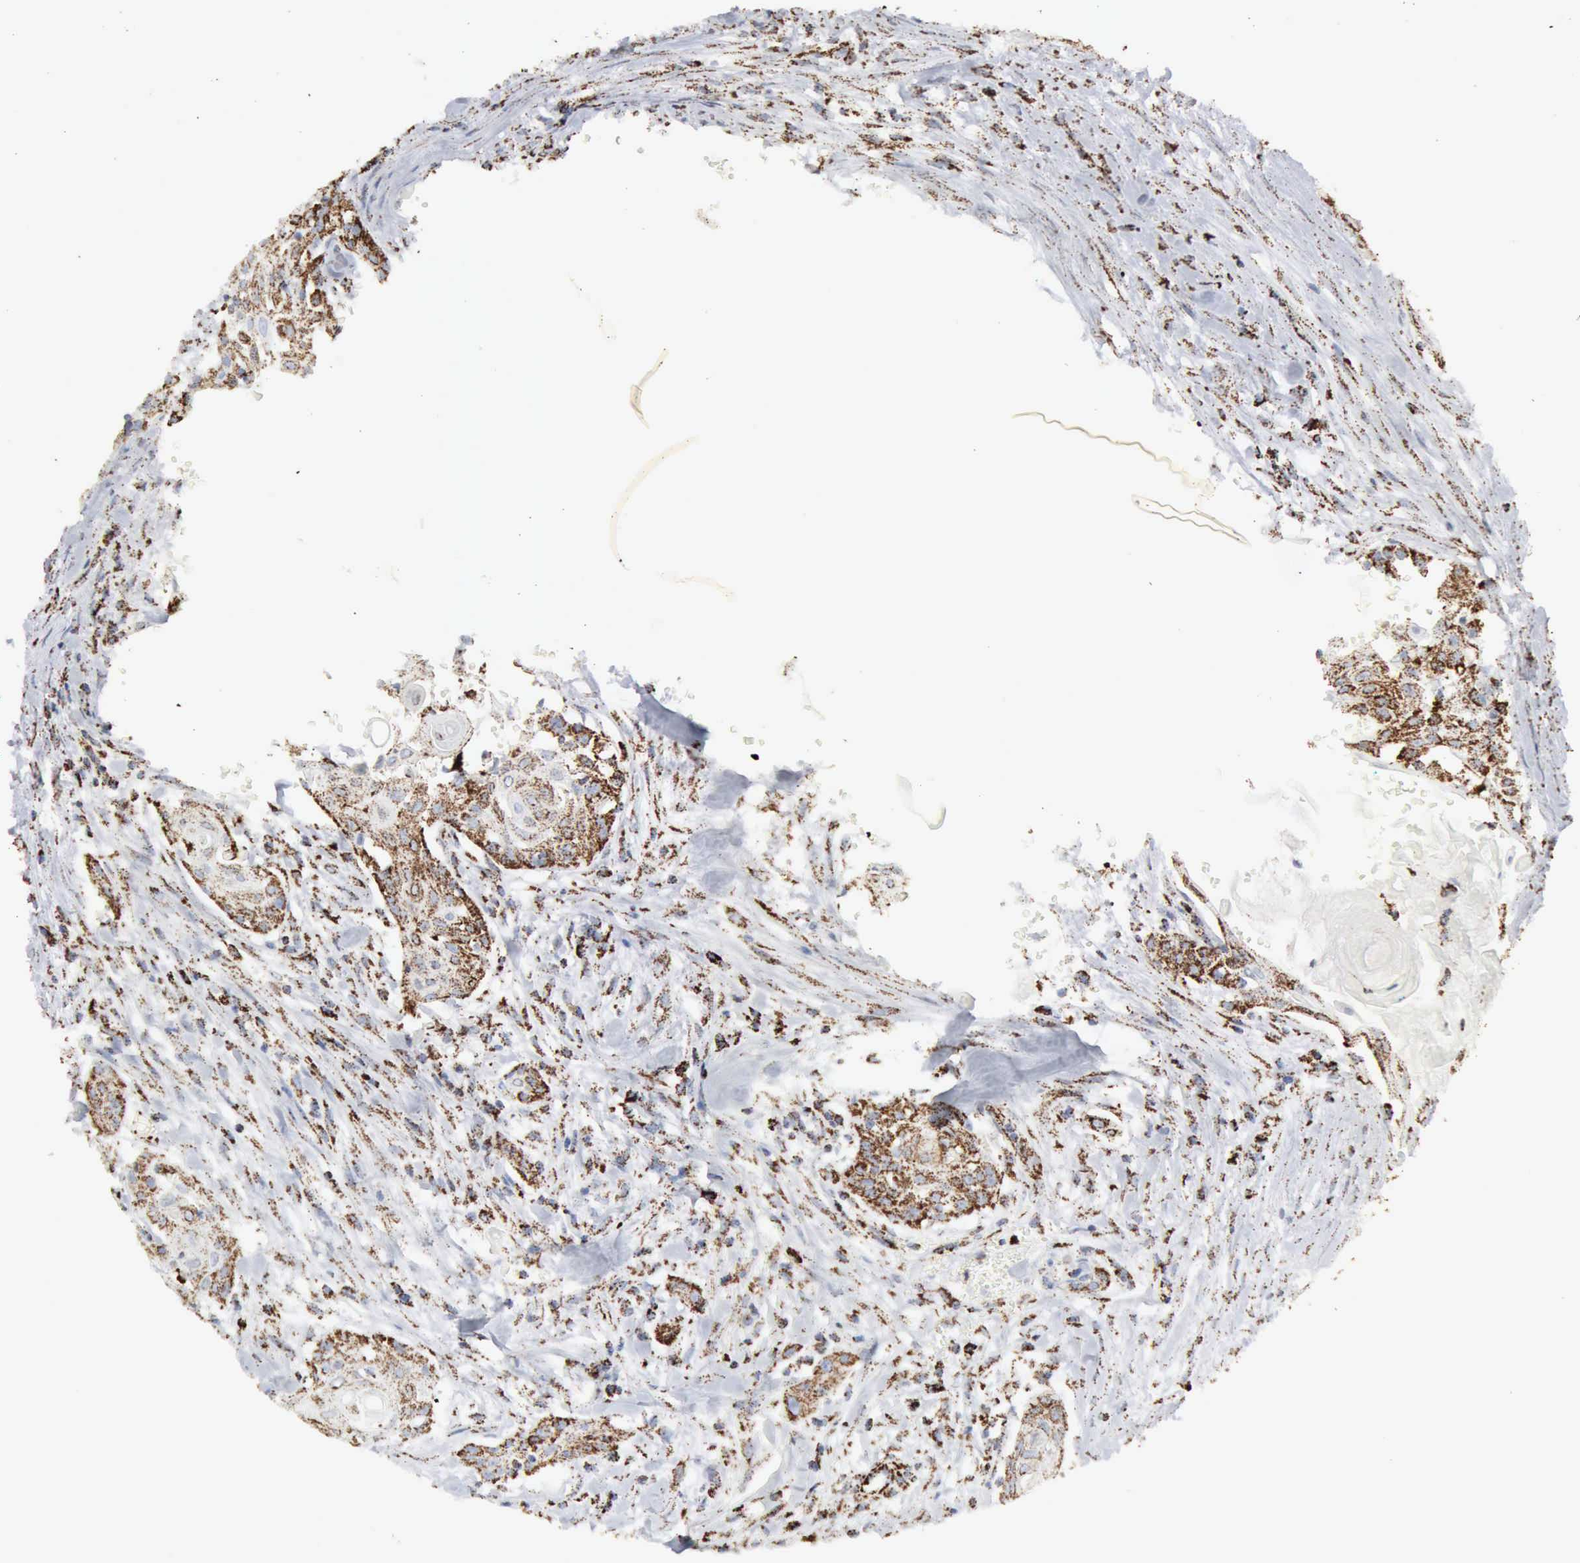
{"staining": {"intensity": "strong", "quantity": ">75%", "location": "cytoplasmic/membranous"}, "tissue": "head and neck cancer", "cell_type": "Tumor cells", "image_type": "cancer", "snomed": [{"axis": "morphology", "description": "Squamous cell carcinoma, NOS"}, {"axis": "morphology", "description": "Squamous cell carcinoma, metastatic, NOS"}, {"axis": "topography", "description": "Lymph node"}, {"axis": "topography", "description": "Salivary gland"}, {"axis": "topography", "description": "Head-Neck"}], "caption": "Protein staining of head and neck cancer (squamous cell carcinoma) tissue shows strong cytoplasmic/membranous expression in about >75% of tumor cells.", "gene": "ACO2", "patient": {"sex": "female", "age": 74}}